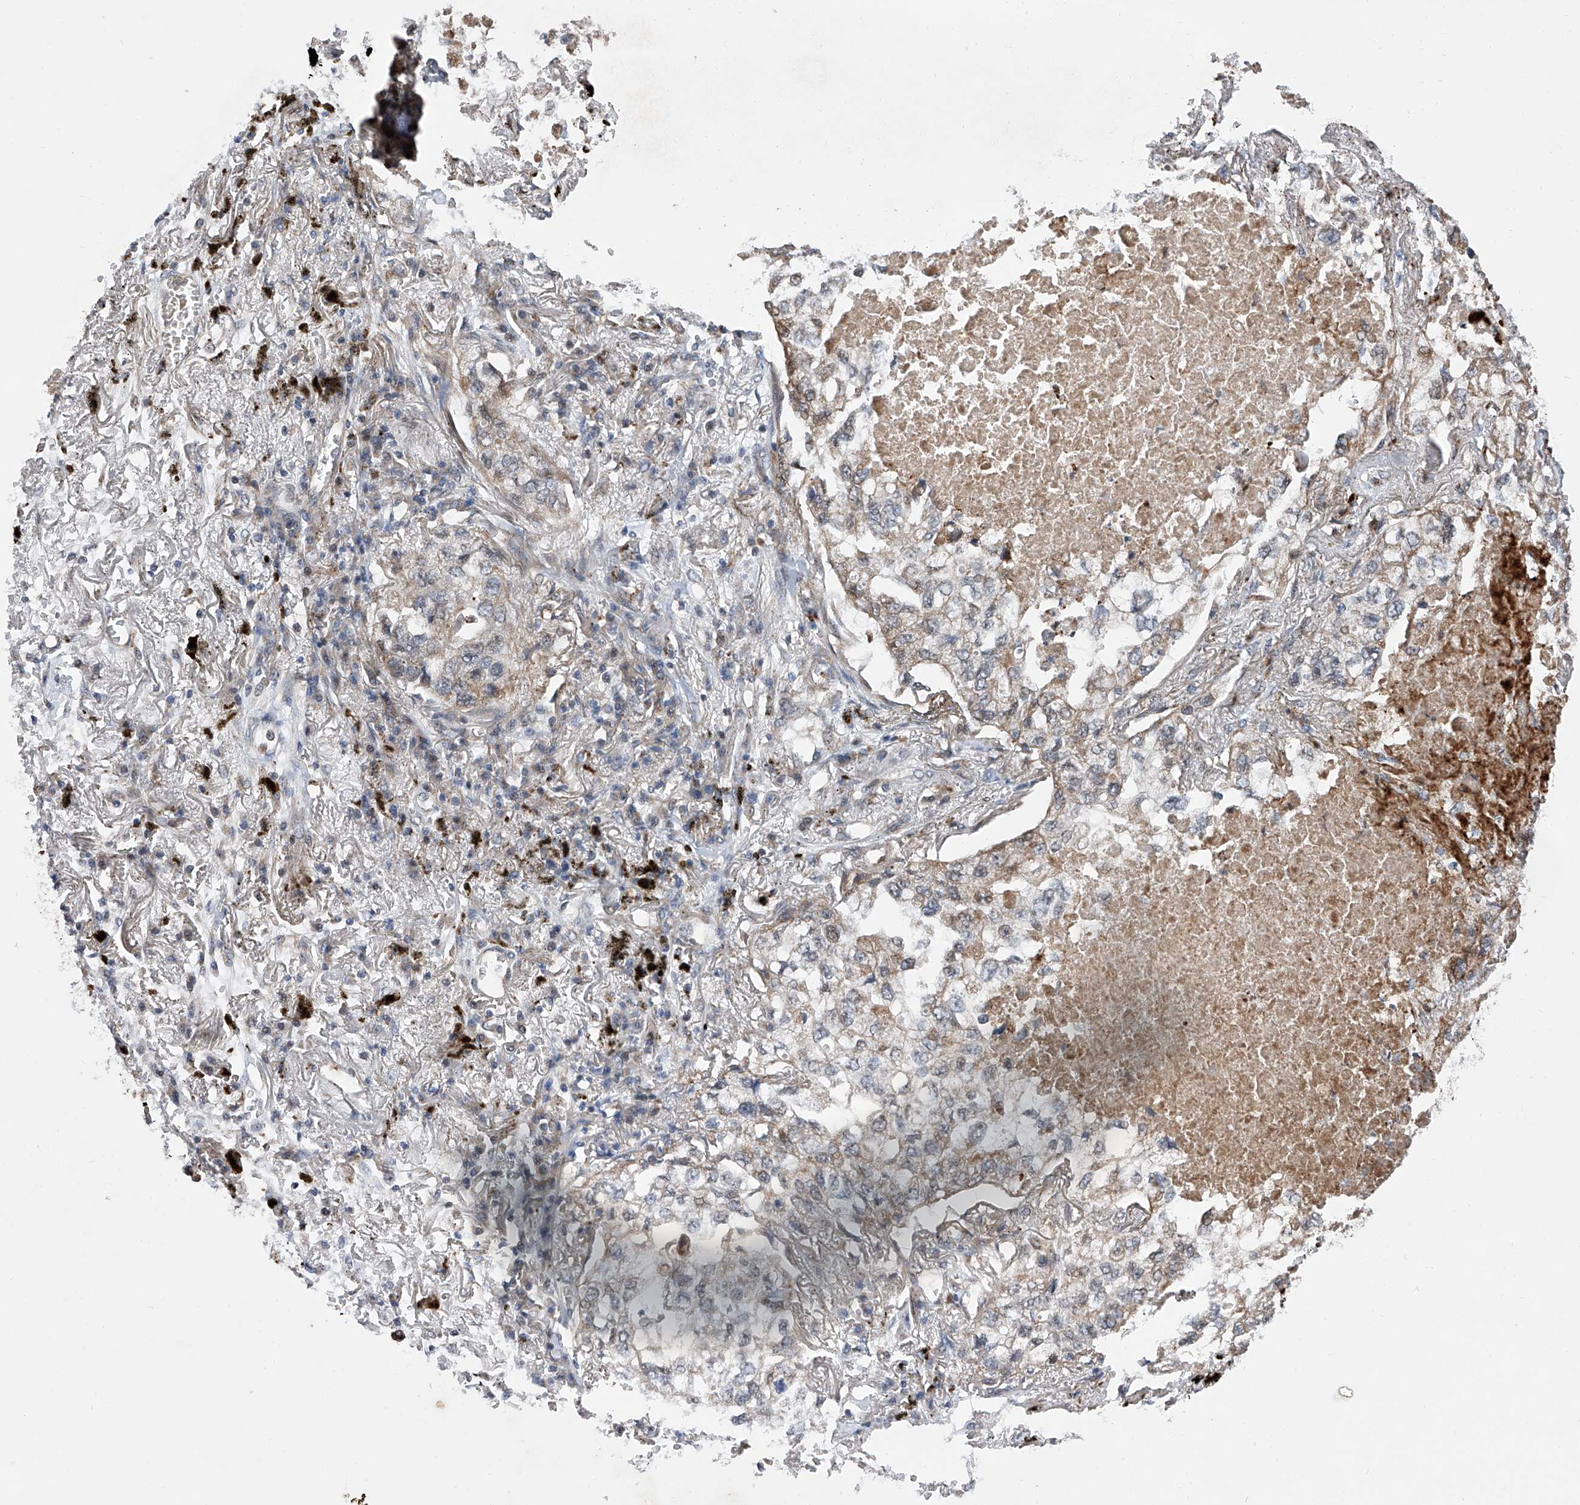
{"staining": {"intensity": "negative", "quantity": "none", "location": "none"}, "tissue": "lung cancer", "cell_type": "Tumor cells", "image_type": "cancer", "snomed": [{"axis": "morphology", "description": "Adenocarcinoma, NOS"}, {"axis": "topography", "description": "Lung"}], "caption": "Lung cancer was stained to show a protein in brown. There is no significant positivity in tumor cells.", "gene": "FARP2", "patient": {"sex": "male", "age": 65}}